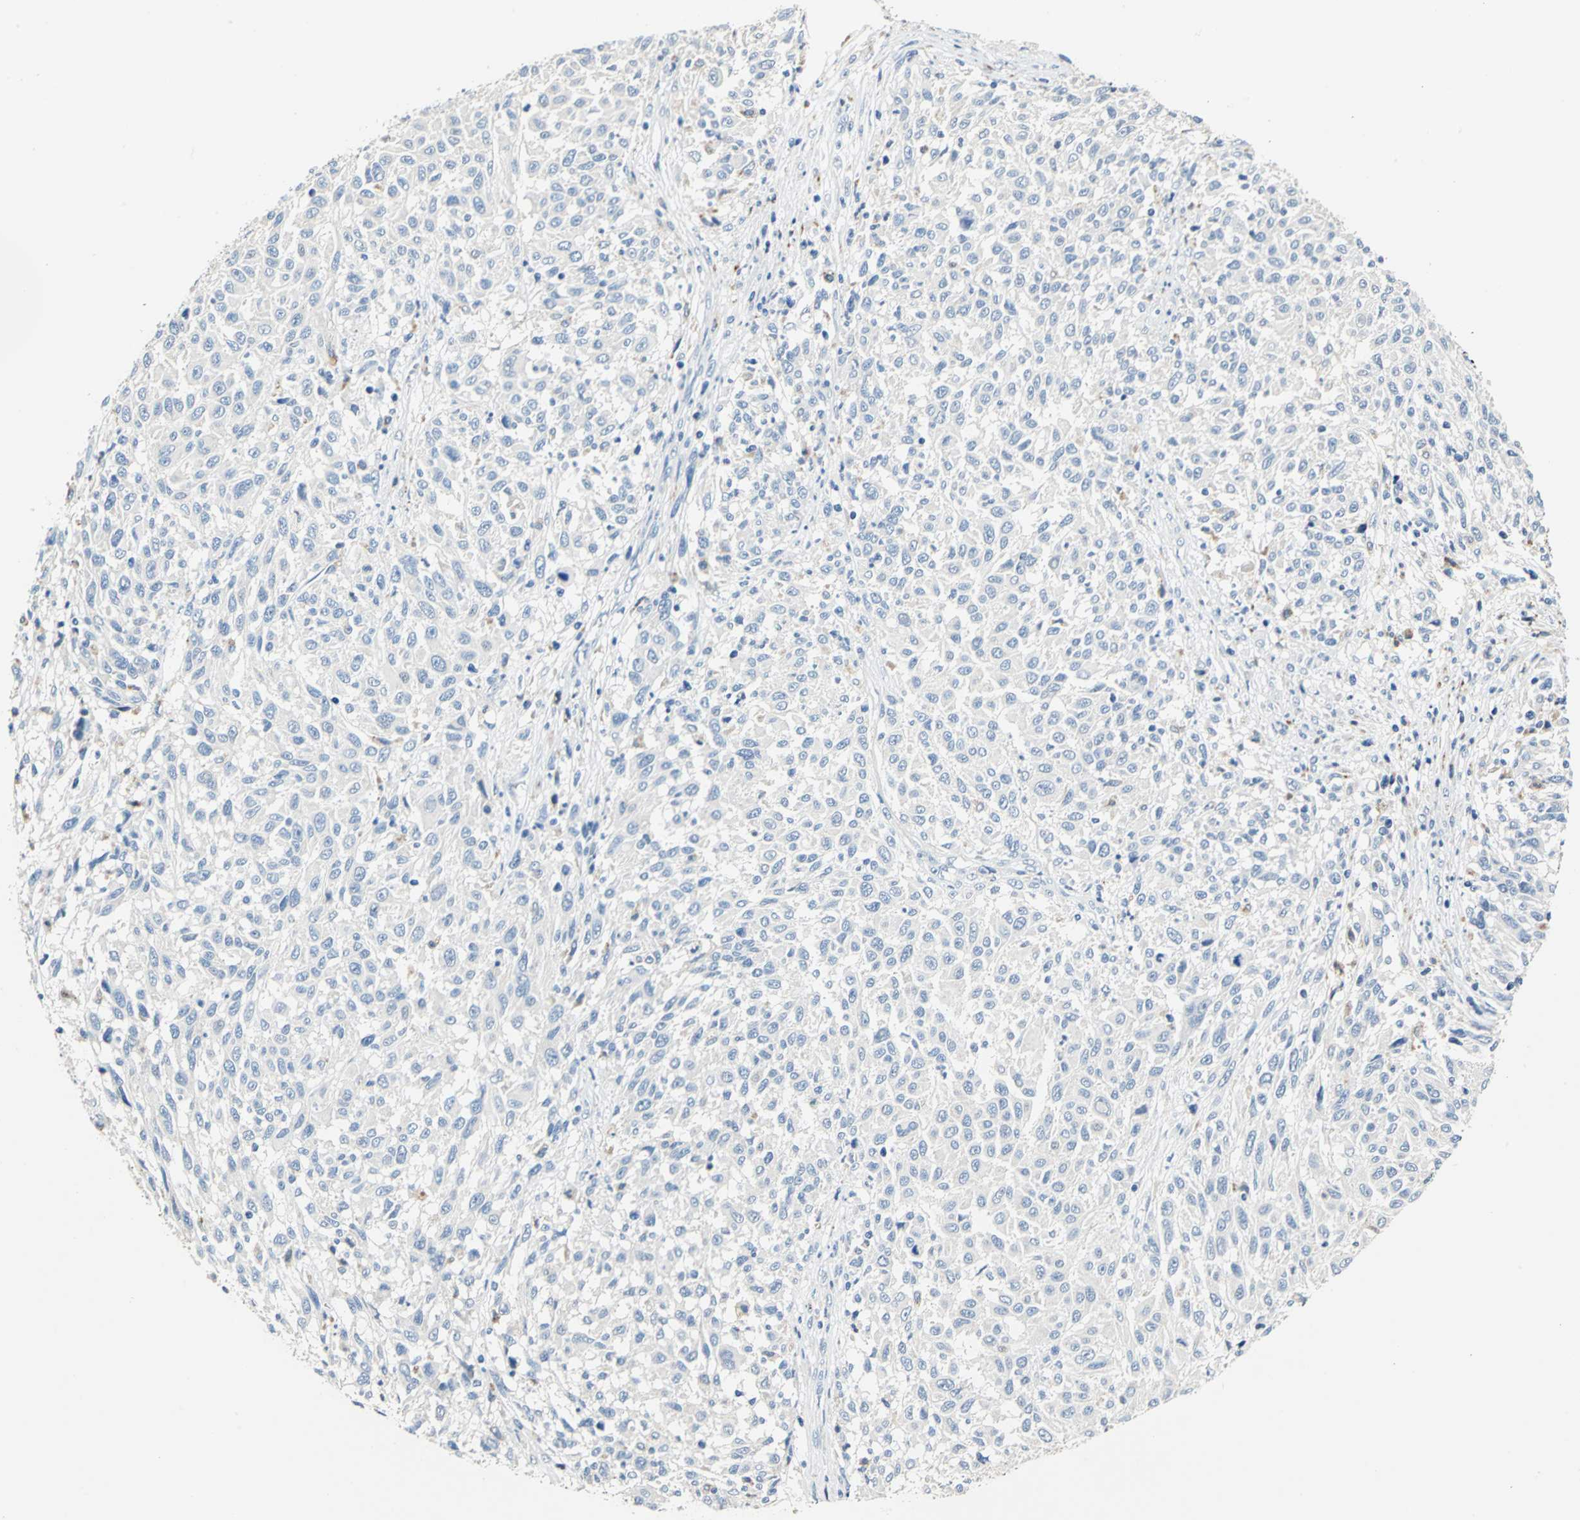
{"staining": {"intensity": "negative", "quantity": "none", "location": "none"}, "tissue": "melanoma", "cell_type": "Tumor cells", "image_type": "cancer", "snomed": [{"axis": "morphology", "description": "Malignant melanoma, Metastatic site"}, {"axis": "topography", "description": "Lymph node"}], "caption": "Human malignant melanoma (metastatic site) stained for a protein using IHC exhibits no positivity in tumor cells.", "gene": "RASD2", "patient": {"sex": "male", "age": 61}}